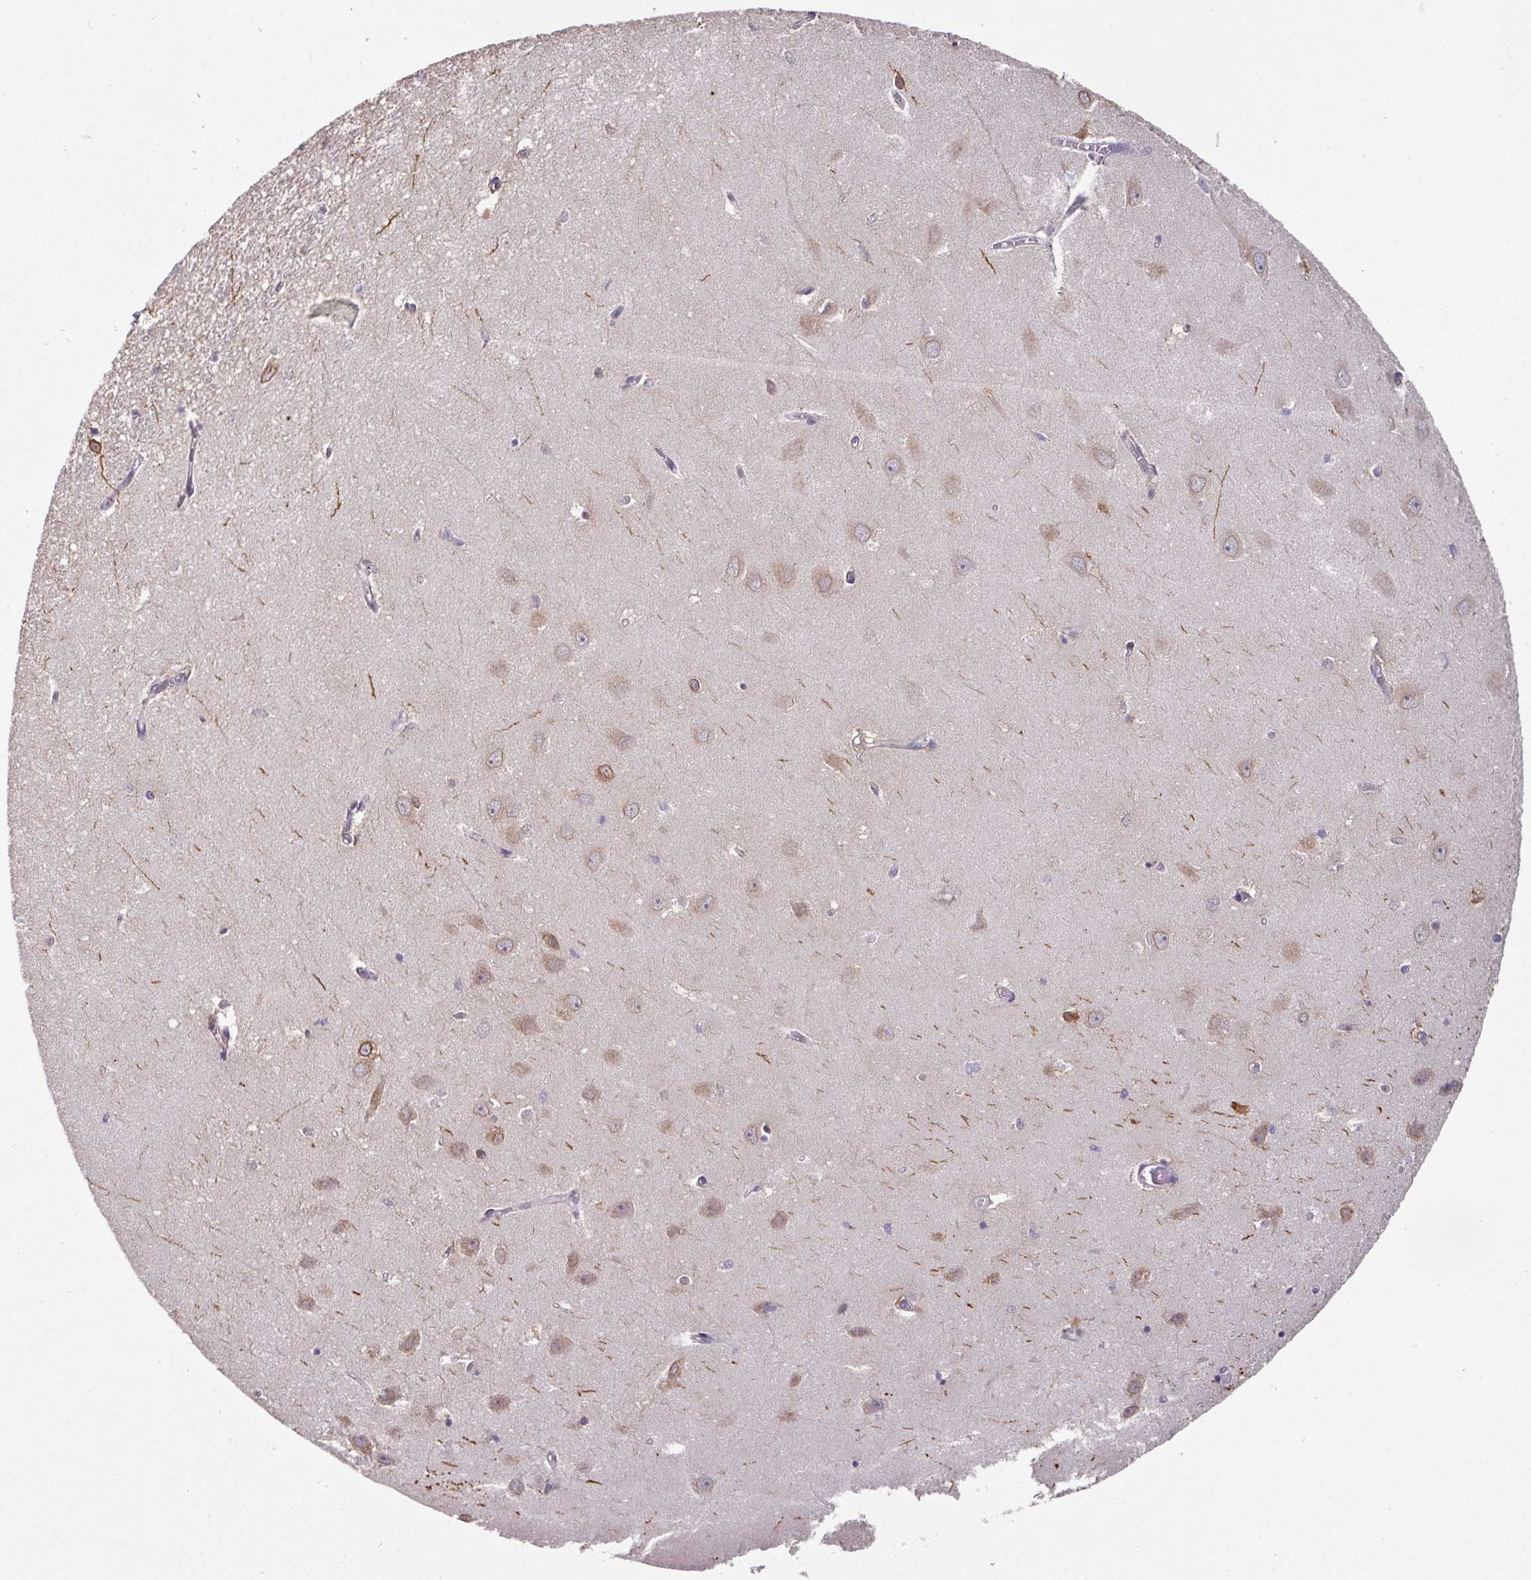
{"staining": {"intensity": "weak", "quantity": "25%-75%", "location": "cytoplasmic/membranous"}, "tissue": "hippocampus", "cell_type": "Glial cells", "image_type": "normal", "snomed": [{"axis": "morphology", "description": "Normal tissue, NOS"}, {"axis": "topography", "description": "Hippocampus"}], "caption": "DAB (3,3'-diaminobenzidine) immunohistochemical staining of benign hippocampus exhibits weak cytoplasmic/membranous protein expression in approximately 25%-75% of glial cells. The protein is shown in brown color, while the nuclei are stained blue.", "gene": "SWSAP1", "patient": {"sex": "female", "age": 64}}